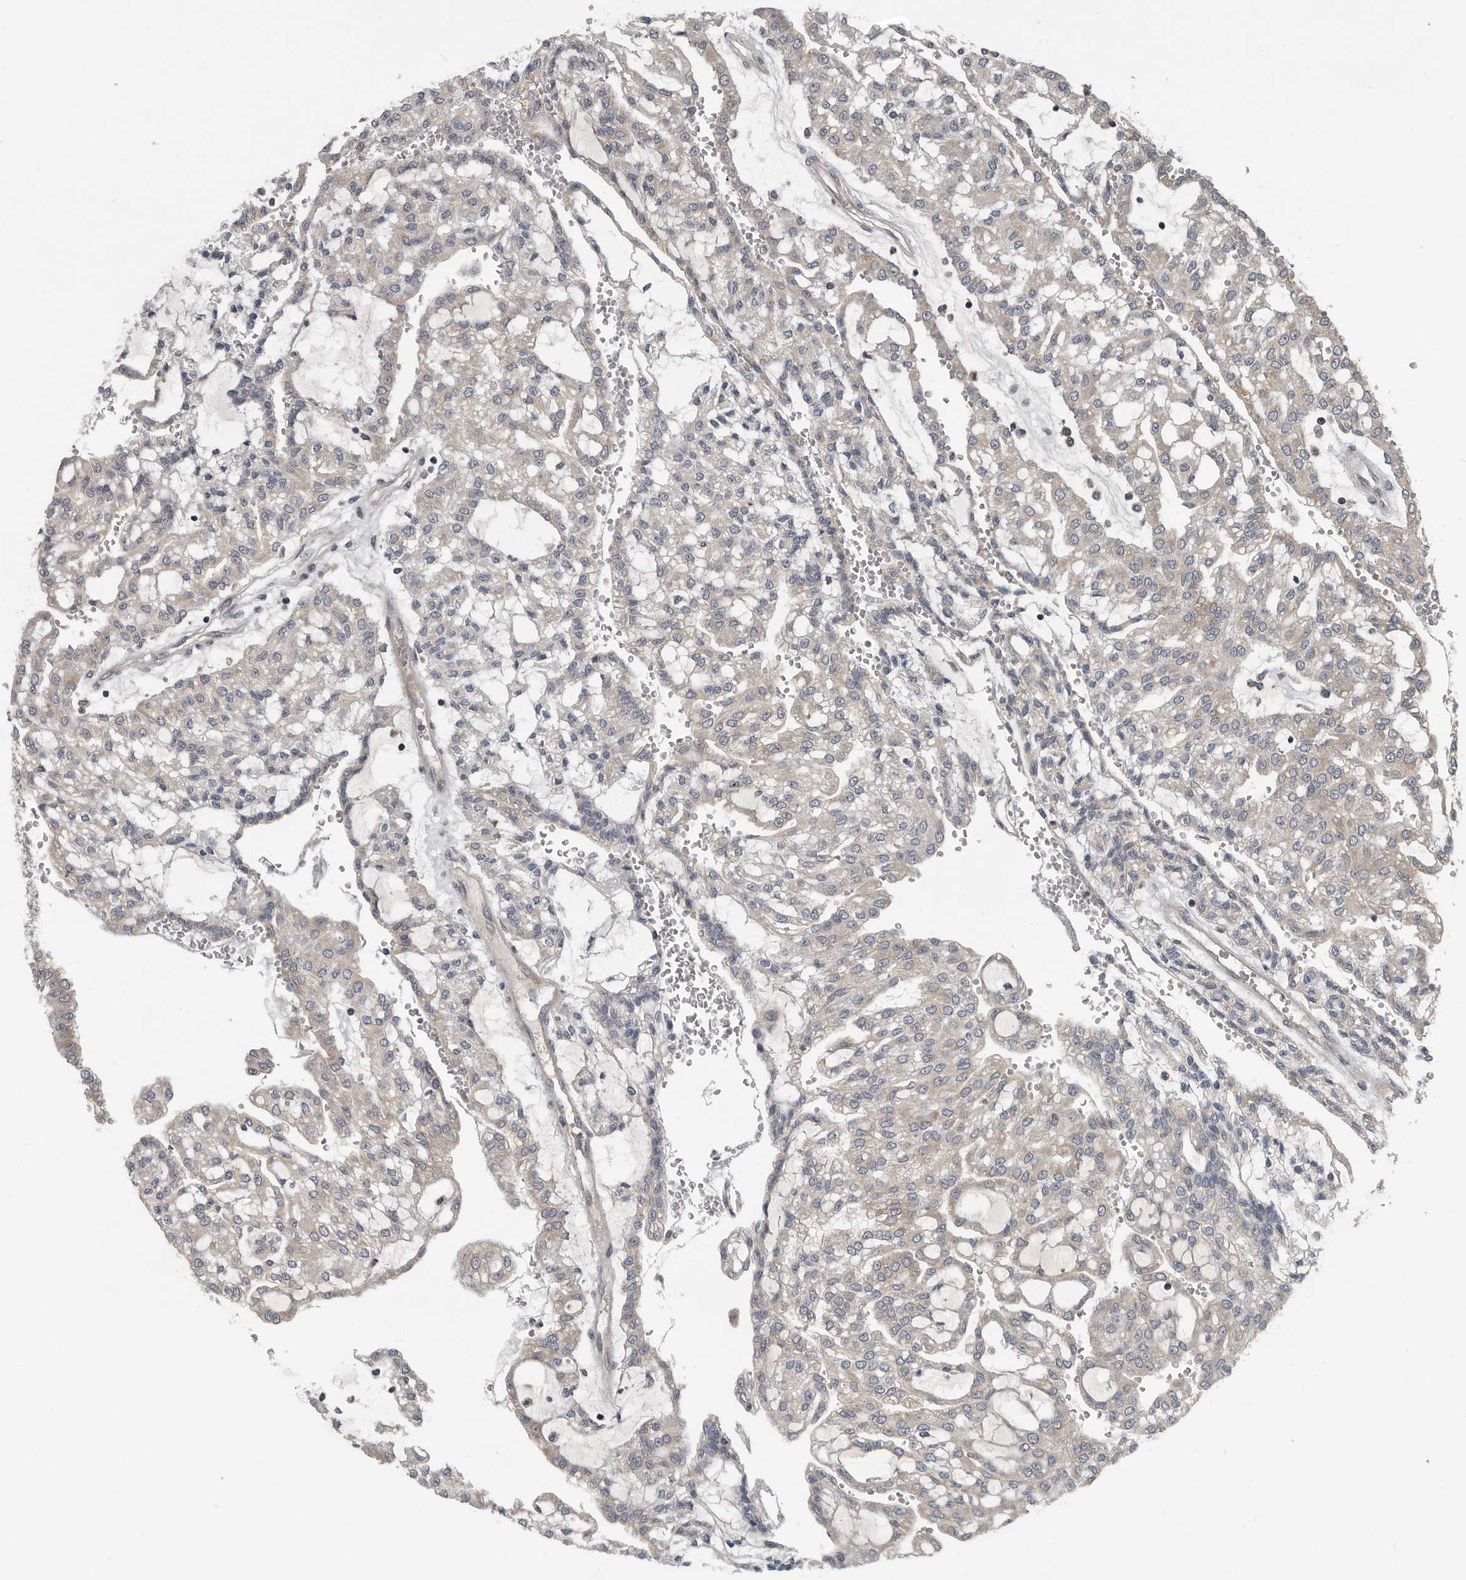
{"staining": {"intensity": "negative", "quantity": "none", "location": "none"}, "tissue": "renal cancer", "cell_type": "Tumor cells", "image_type": "cancer", "snomed": [{"axis": "morphology", "description": "Adenocarcinoma, NOS"}, {"axis": "topography", "description": "Kidney"}], "caption": "The image demonstrates no significant staining in tumor cells of renal adenocarcinoma. (DAB IHC visualized using brightfield microscopy, high magnification).", "gene": "TMEM199", "patient": {"sex": "male", "age": 63}}